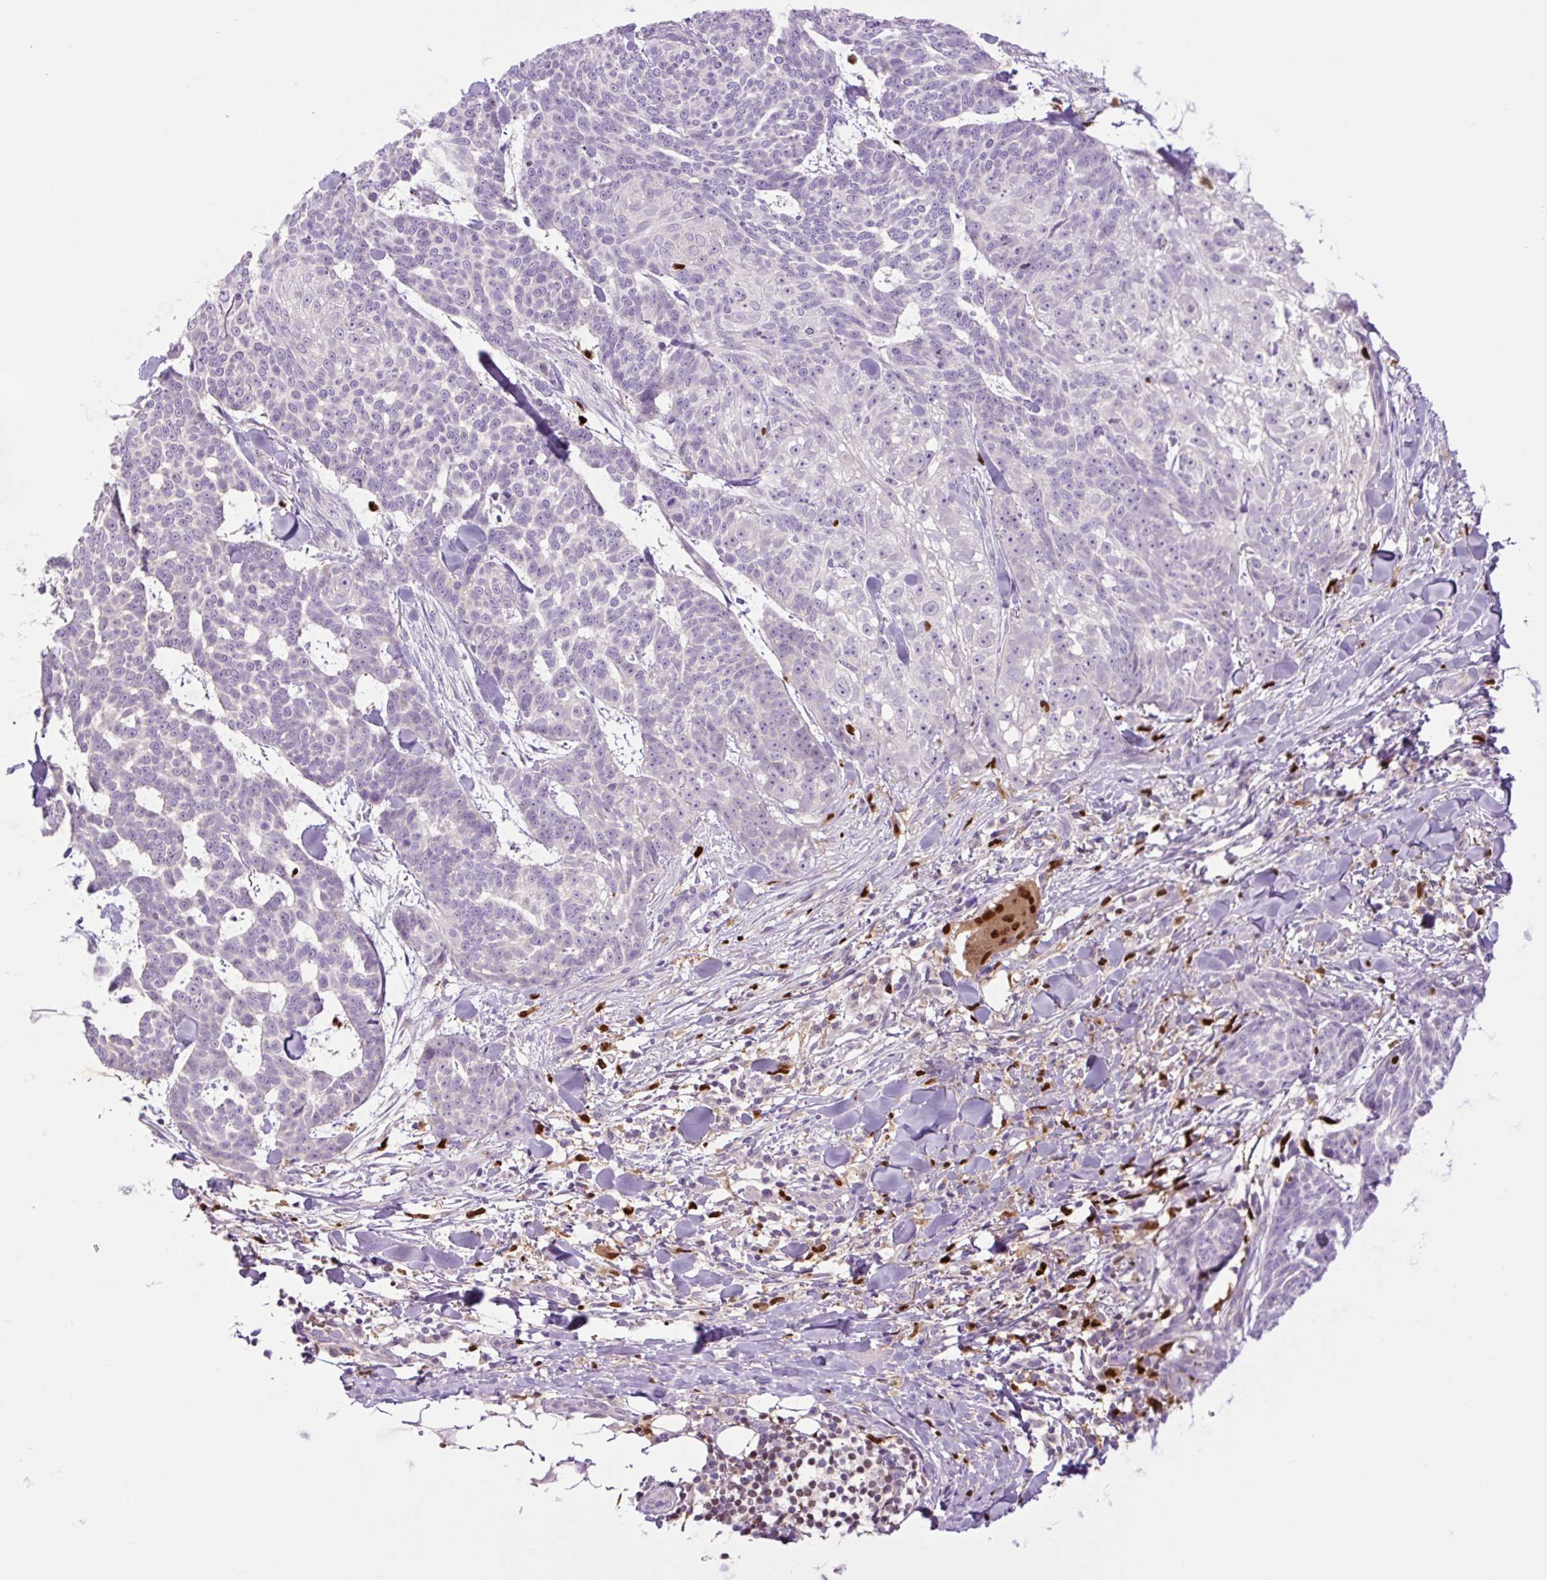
{"staining": {"intensity": "negative", "quantity": "none", "location": "none"}, "tissue": "skin cancer", "cell_type": "Tumor cells", "image_type": "cancer", "snomed": [{"axis": "morphology", "description": "Basal cell carcinoma"}, {"axis": "topography", "description": "Skin"}], "caption": "IHC of human skin cancer (basal cell carcinoma) demonstrates no staining in tumor cells.", "gene": "SPI1", "patient": {"sex": "female", "age": 93}}